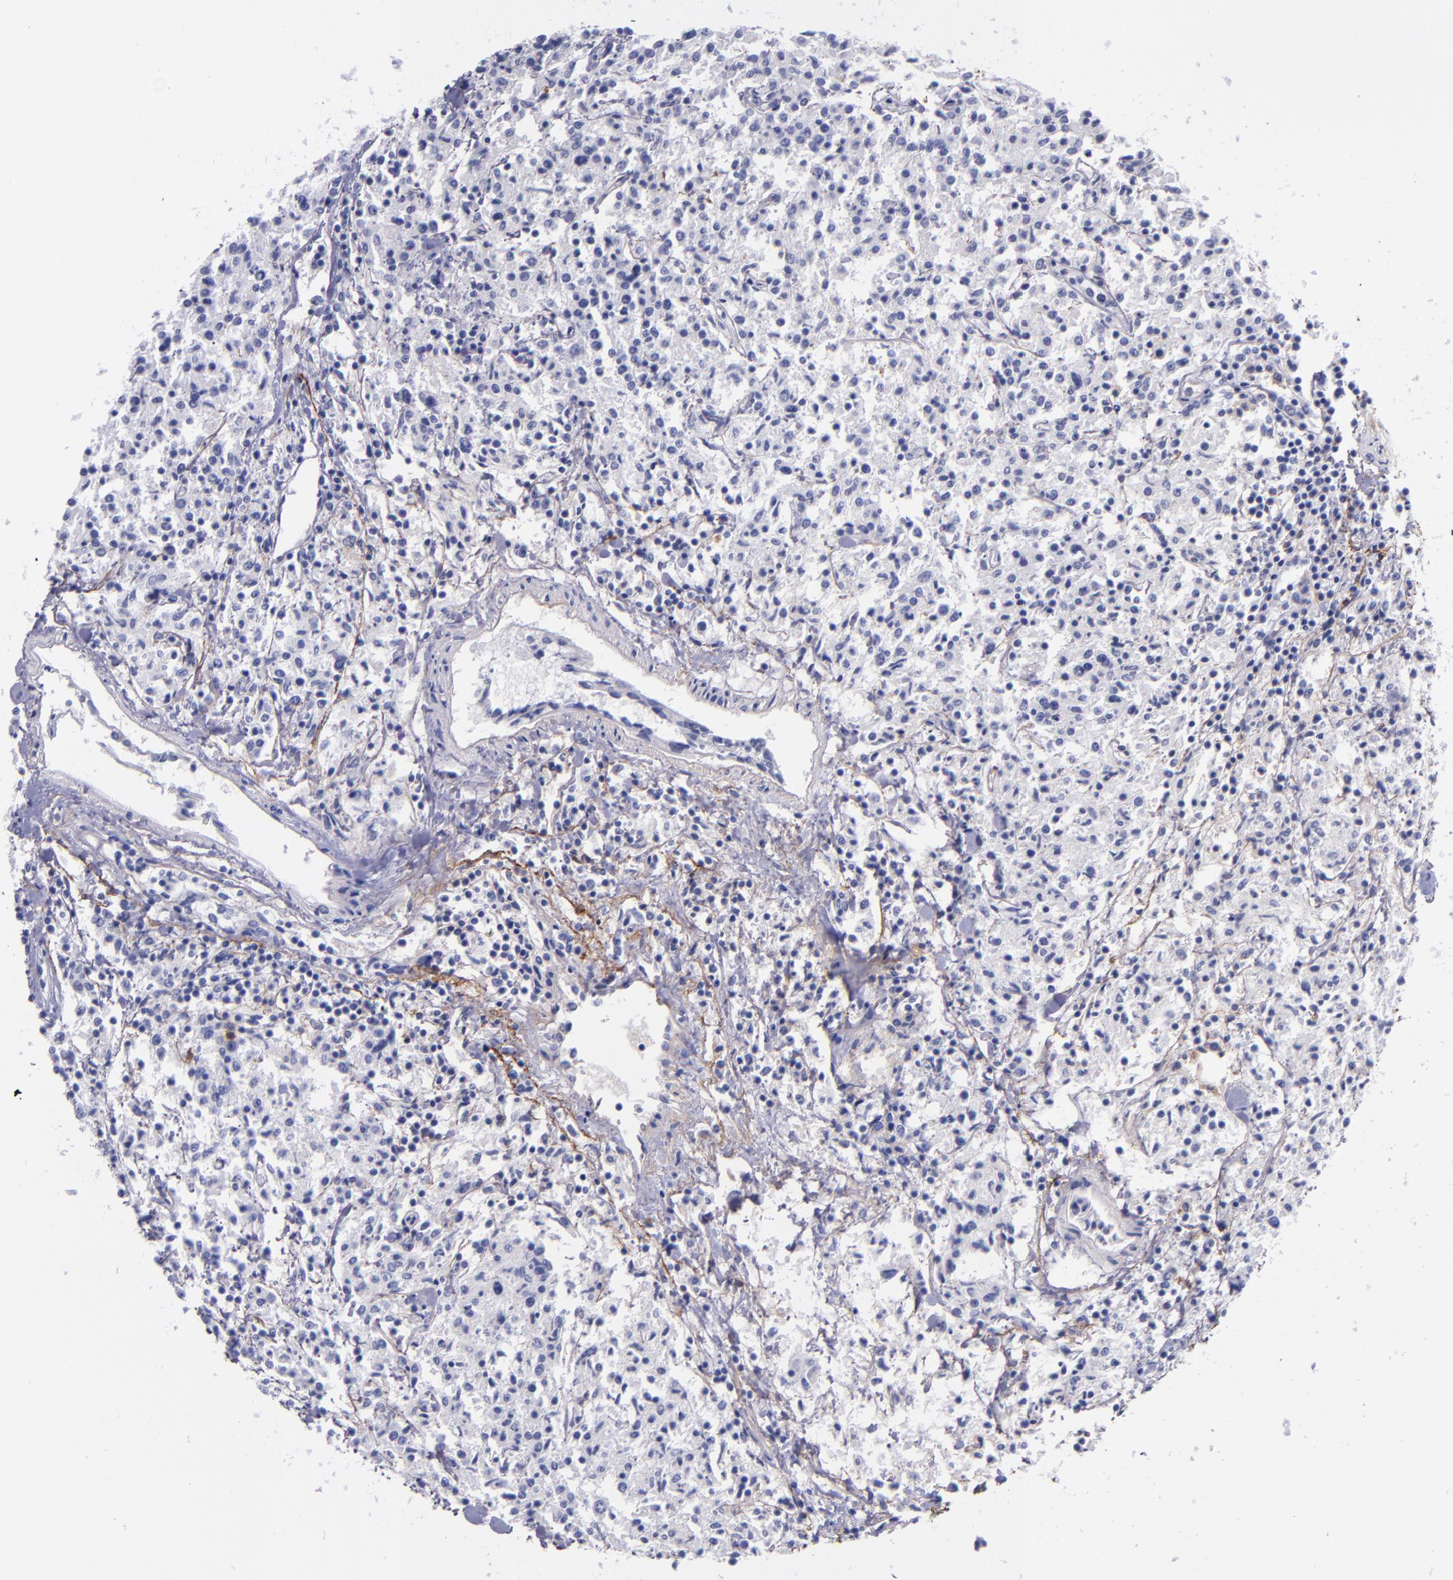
{"staining": {"intensity": "negative", "quantity": "none", "location": "none"}, "tissue": "lymphoma", "cell_type": "Tumor cells", "image_type": "cancer", "snomed": [{"axis": "morphology", "description": "Malignant lymphoma, non-Hodgkin's type, Low grade"}, {"axis": "topography", "description": "Small intestine"}], "caption": "Tumor cells show no significant staining in malignant lymphoma, non-Hodgkin's type (low-grade). Brightfield microscopy of immunohistochemistry stained with DAB (brown) and hematoxylin (blue), captured at high magnification.", "gene": "IVL", "patient": {"sex": "female", "age": 59}}